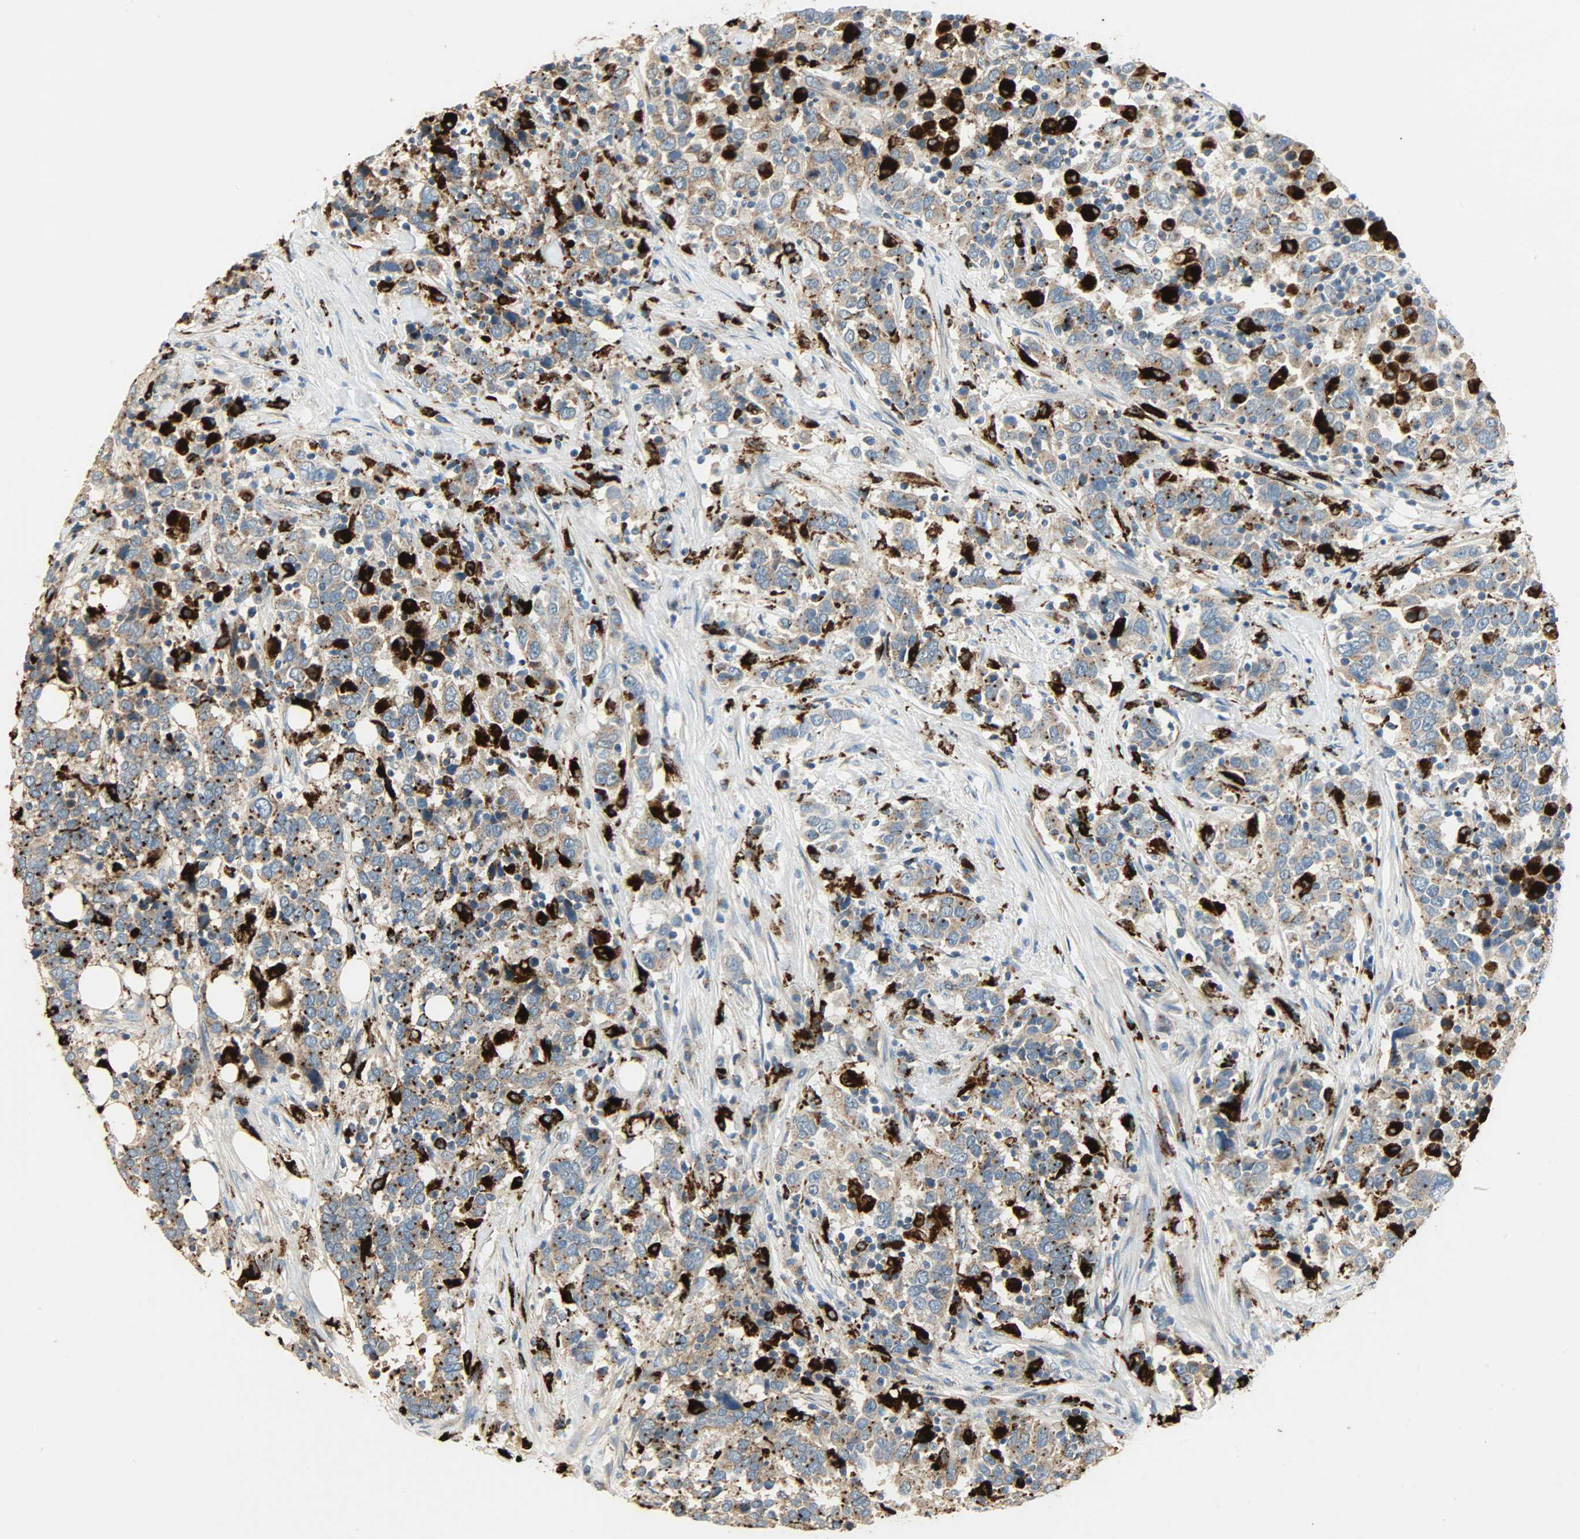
{"staining": {"intensity": "weak", "quantity": ">75%", "location": "cytoplasmic/membranous"}, "tissue": "urothelial cancer", "cell_type": "Tumor cells", "image_type": "cancer", "snomed": [{"axis": "morphology", "description": "Urothelial carcinoma, High grade"}, {"axis": "topography", "description": "Urinary bladder"}], "caption": "High-grade urothelial carcinoma stained with a brown dye displays weak cytoplasmic/membranous positive staining in approximately >75% of tumor cells.", "gene": "ASAH1", "patient": {"sex": "male", "age": 61}}